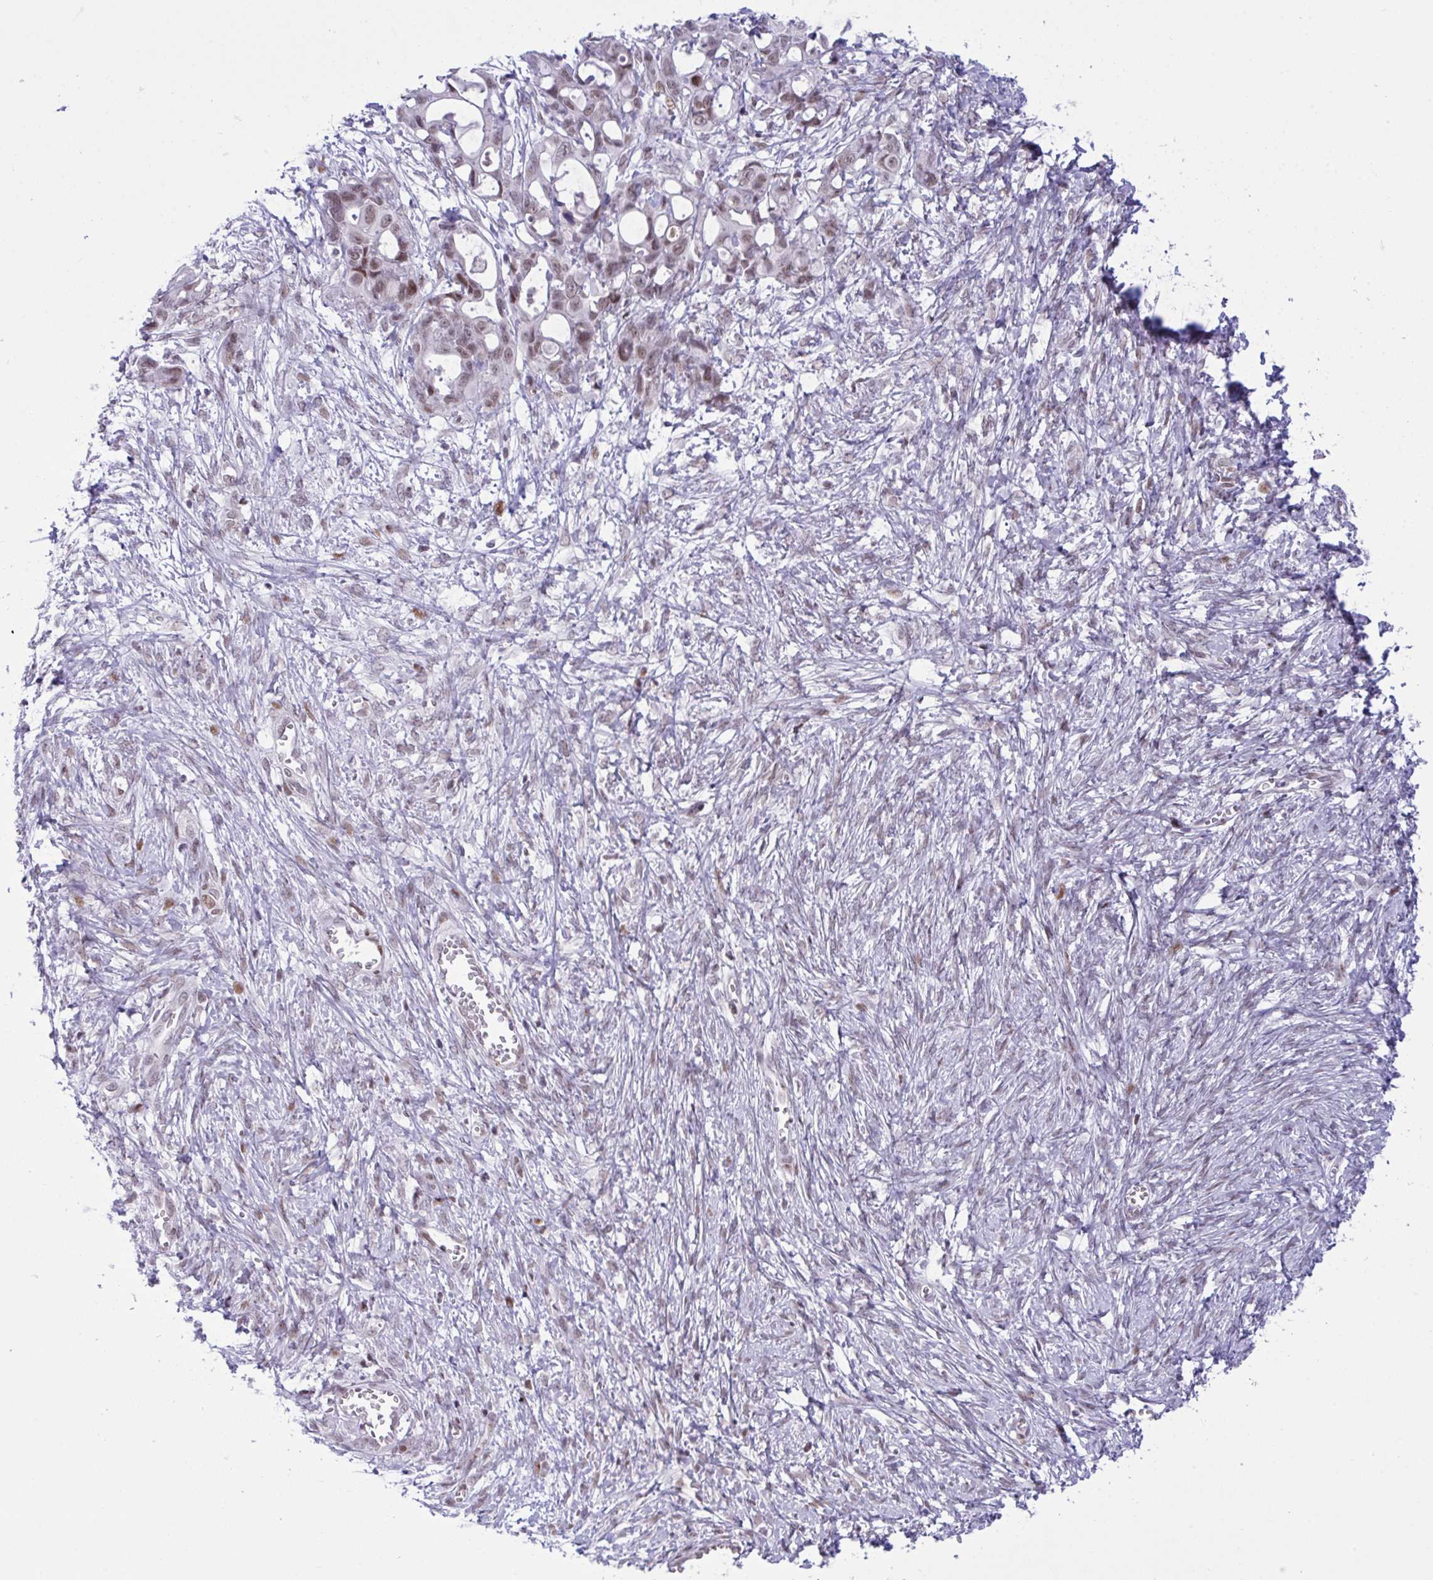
{"staining": {"intensity": "weak", "quantity": ">75%", "location": "nuclear"}, "tissue": "ovarian cancer", "cell_type": "Tumor cells", "image_type": "cancer", "snomed": [{"axis": "morphology", "description": "Cystadenocarcinoma, mucinous, NOS"}, {"axis": "topography", "description": "Ovary"}], "caption": "Weak nuclear protein staining is identified in about >75% of tumor cells in ovarian mucinous cystadenocarcinoma.", "gene": "ZFHX3", "patient": {"sex": "female", "age": 70}}